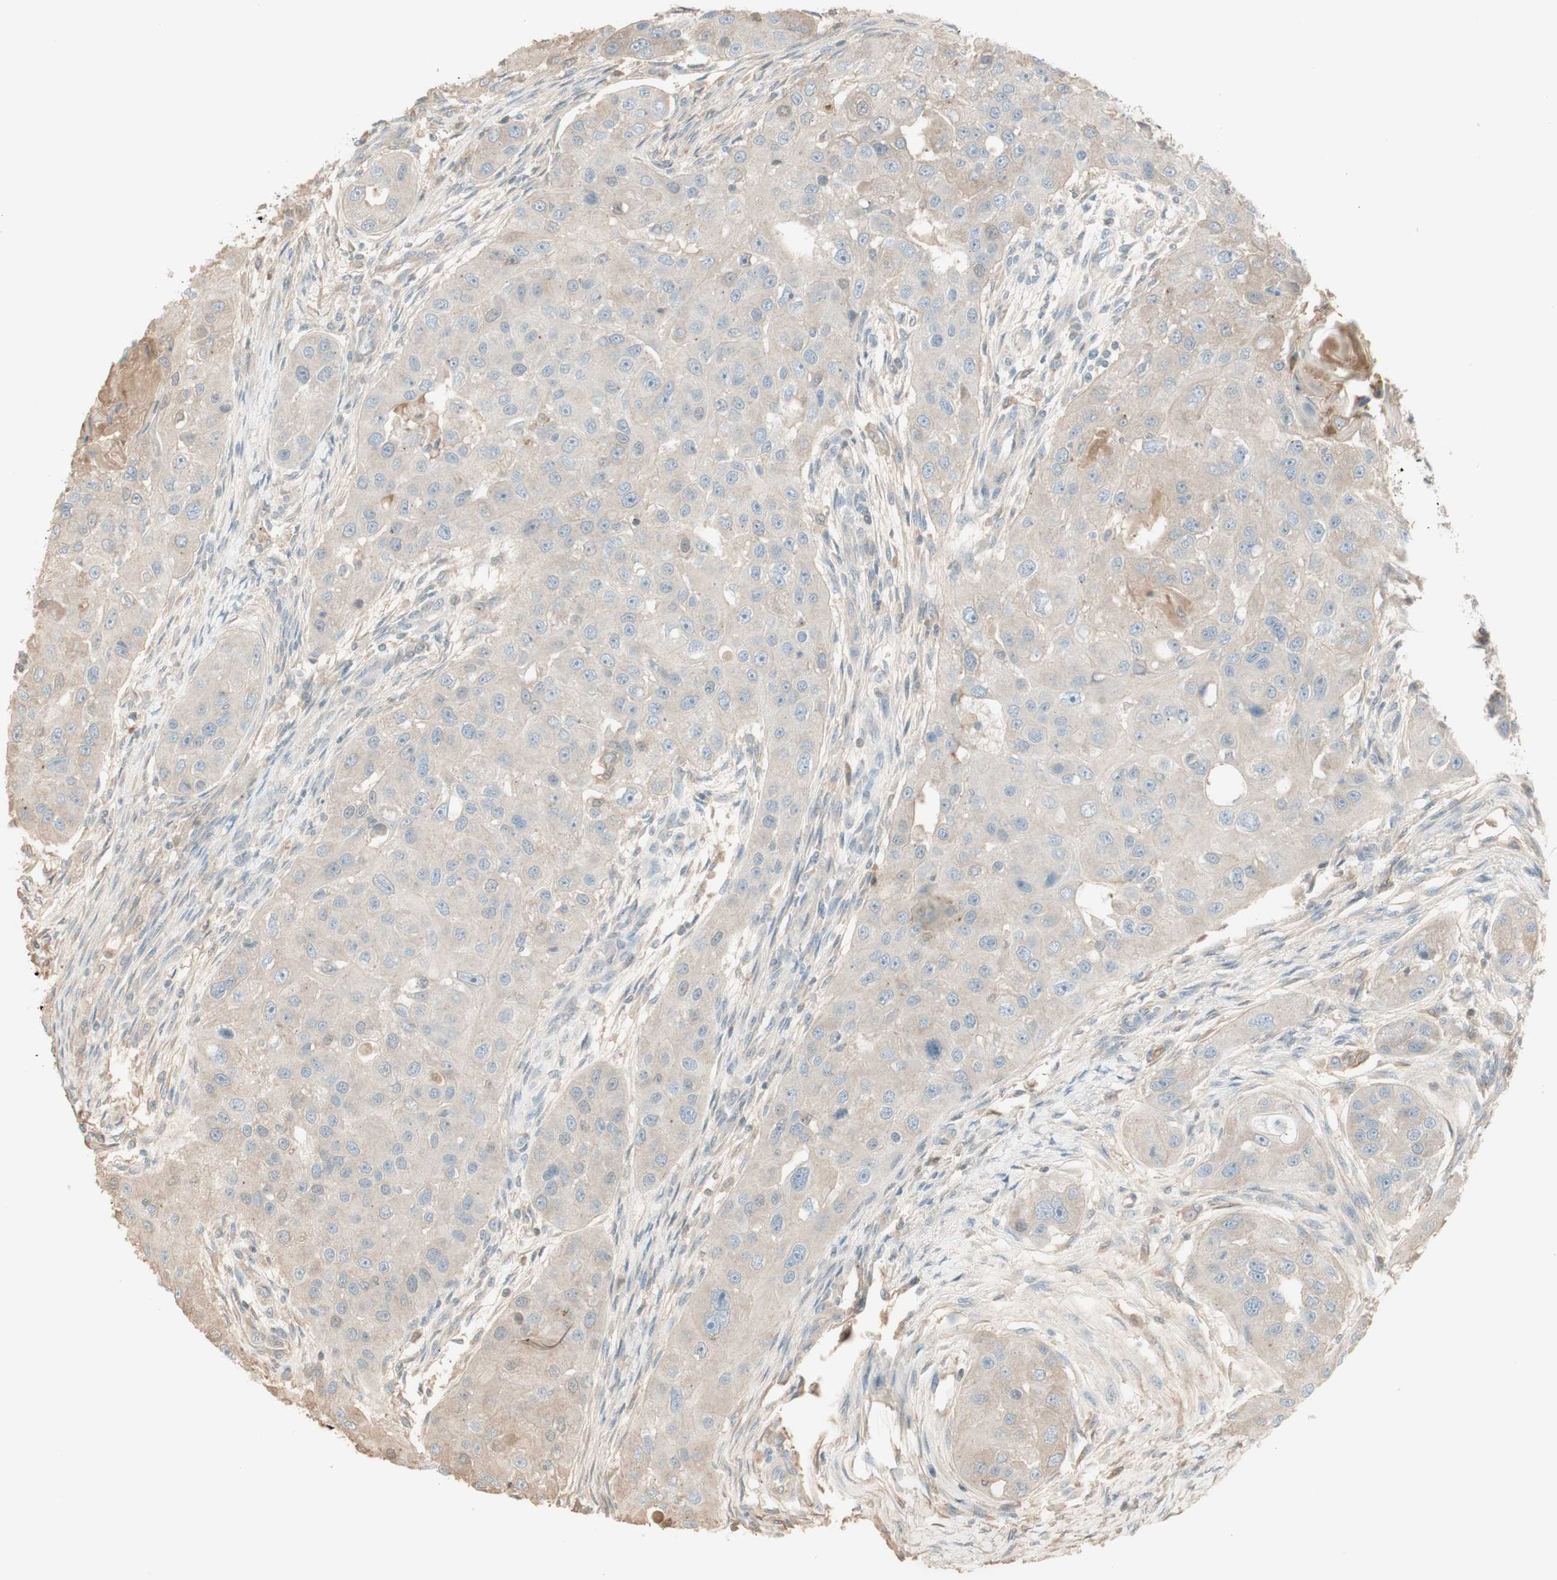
{"staining": {"intensity": "weak", "quantity": ">75%", "location": "cytoplasmic/membranous"}, "tissue": "head and neck cancer", "cell_type": "Tumor cells", "image_type": "cancer", "snomed": [{"axis": "morphology", "description": "Normal tissue, NOS"}, {"axis": "morphology", "description": "Squamous cell carcinoma, NOS"}, {"axis": "topography", "description": "Skeletal muscle"}, {"axis": "topography", "description": "Head-Neck"}], "caption": "The photomicrograph shows staining of head and neck squamous cell carcinoma, revealing weak cytoplasmic/membranous protein expression (brown color) within tumor cells.", "gene": "IFNG", "patient": {"sex": "male", "age": 51}}